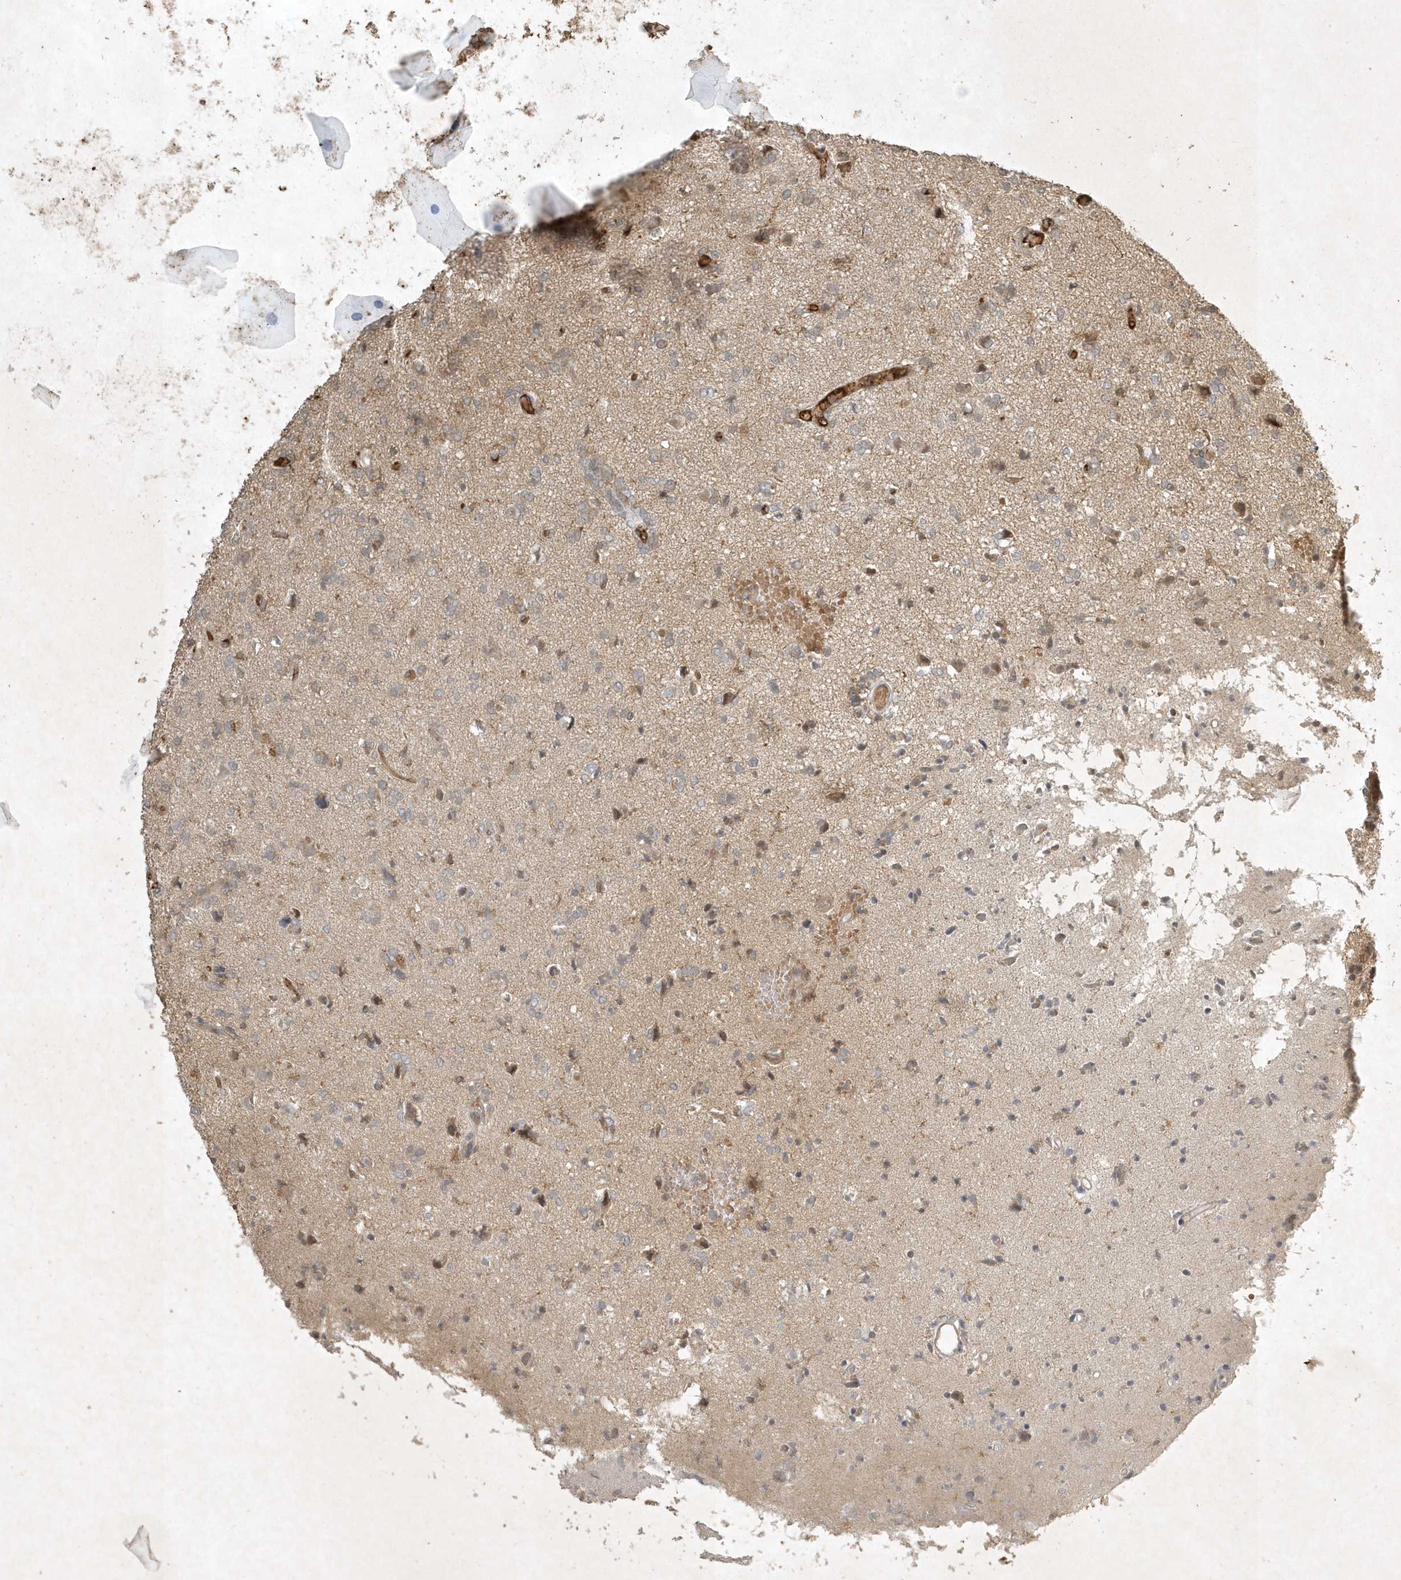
{"staining": {"intensity": "weak", "quantity": "<25%", "location": "cytoplasmic/membranous"}, "tissue": "glioma", "cell_type": "Tumor cells", "image_type": "cancer", "snomed": [{"axis": "morphology", "description": "Glioma, malignant, High grade"}, {"axis": "topography", "description": "Brain"}], "caption": "Immunohistochemistry histopathology image of neoplastic tissue: malignant high-grade glioma stained with DAB (3,3'-diaminobenzidine) reveals no significant protein staining in tumor cells. (Immunohistochemistry (ihc), brightfield microscopy, high magnification).", "gene": "TNFAIP6", "patient": {"sex": "female", "age": 59}}